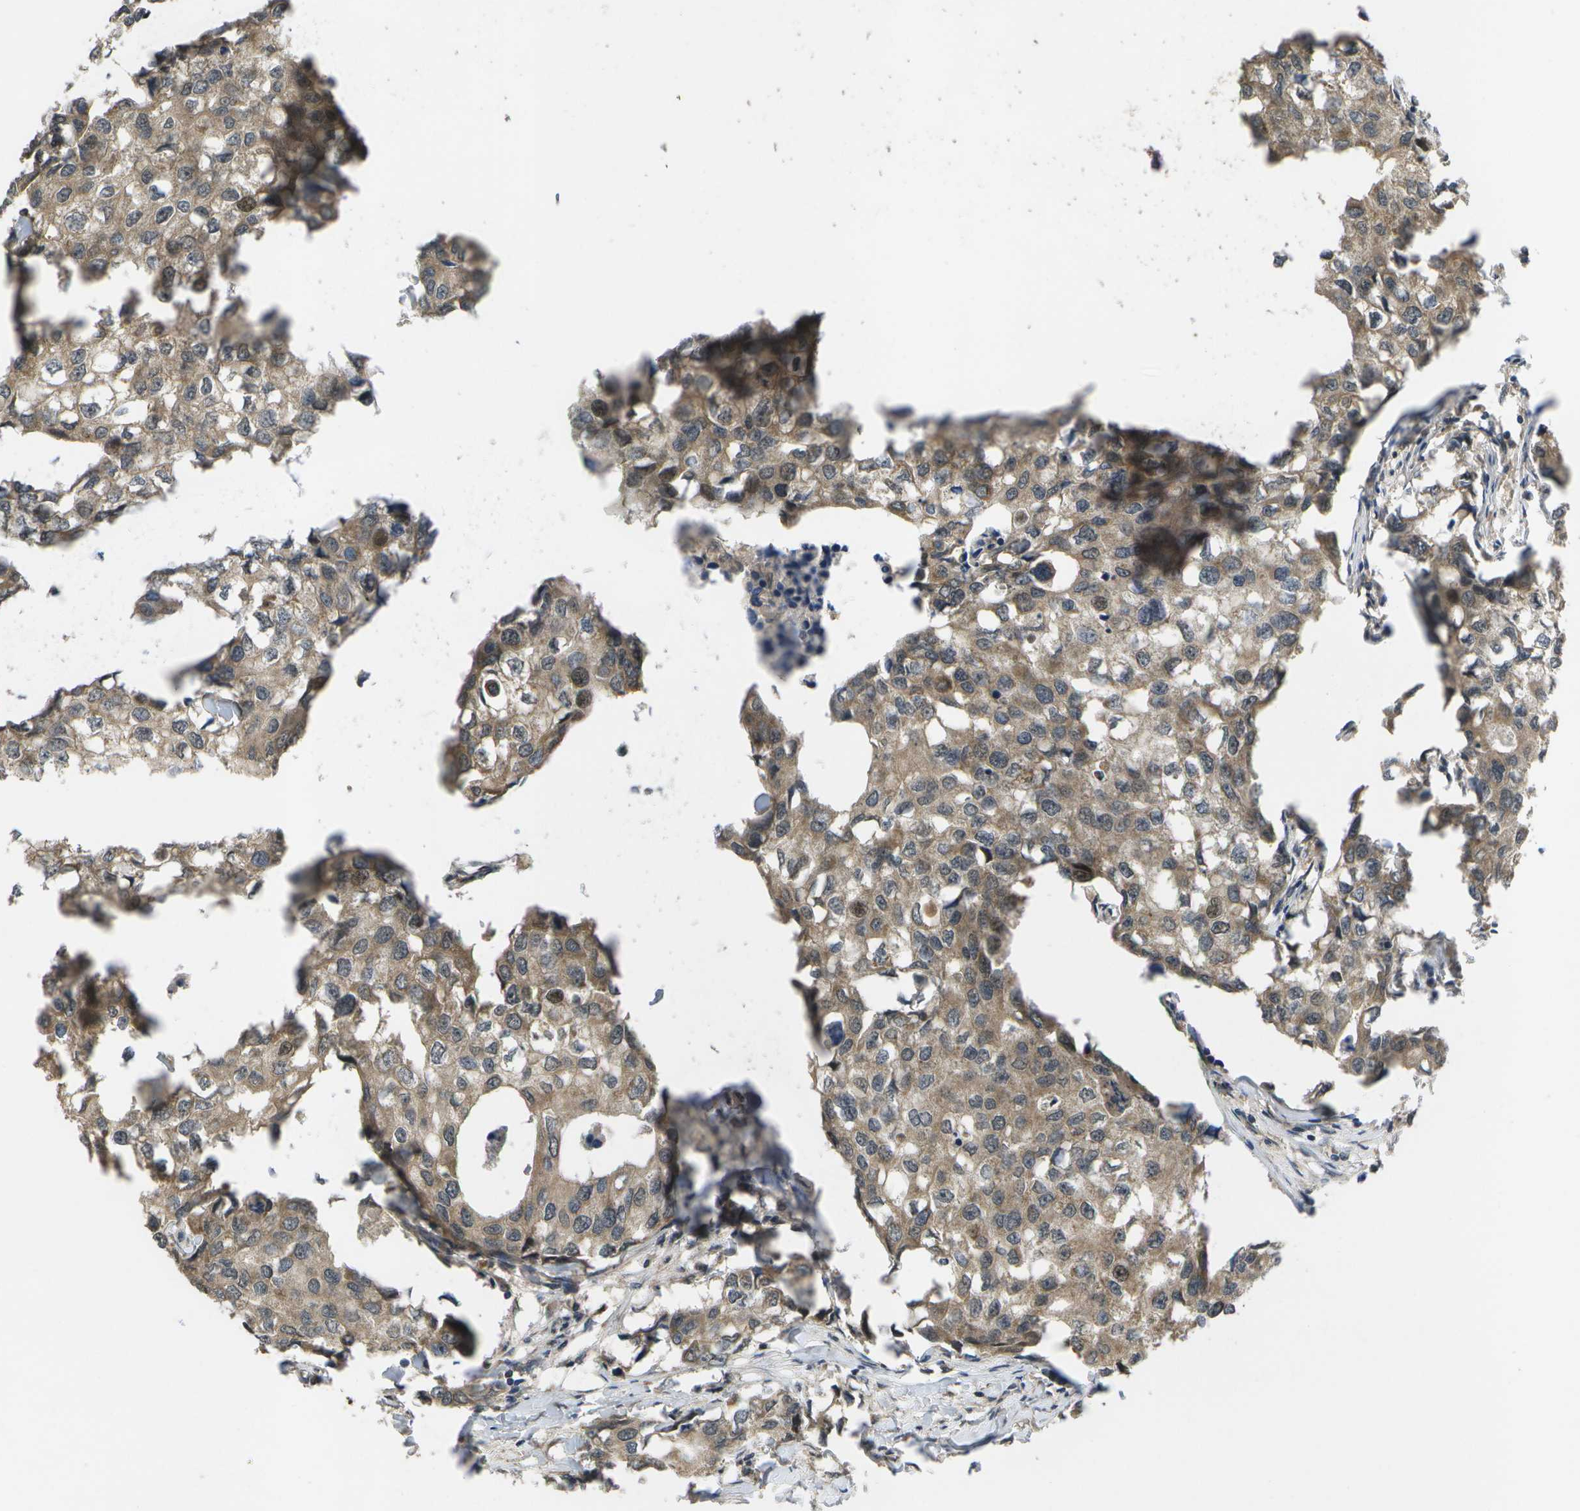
{"staining": {"intensity": "moderate", "quantity": ">75%", "location": "cytoplasmic/membranous,nuclear"}, "tissue": "breast cancer", "cell_type": "Tumor cells", "image_type": "cancer", "snomed": [{"axis": "morphology", "description": "Duct carcinoma"}, {"axis": "topography", "description": "Breast"}], "caption": "Immunohistochemistry staining of intraductal carcinoma (breast), which demonstrates medium levels of moderate cytoplasmic/membranous and nuclear staining in about >75% of tumor cells indicating moderate cytoplasmic/membranous and nuclear protein positivity. The staining was performed using DAB (3,3'-diaminobenzidine) (brown) for protein detection and nuclei were counterstained in hematoxylin (blue).", "gene": "ALAS1", "patient": {"sex": "female", "age": 27}}